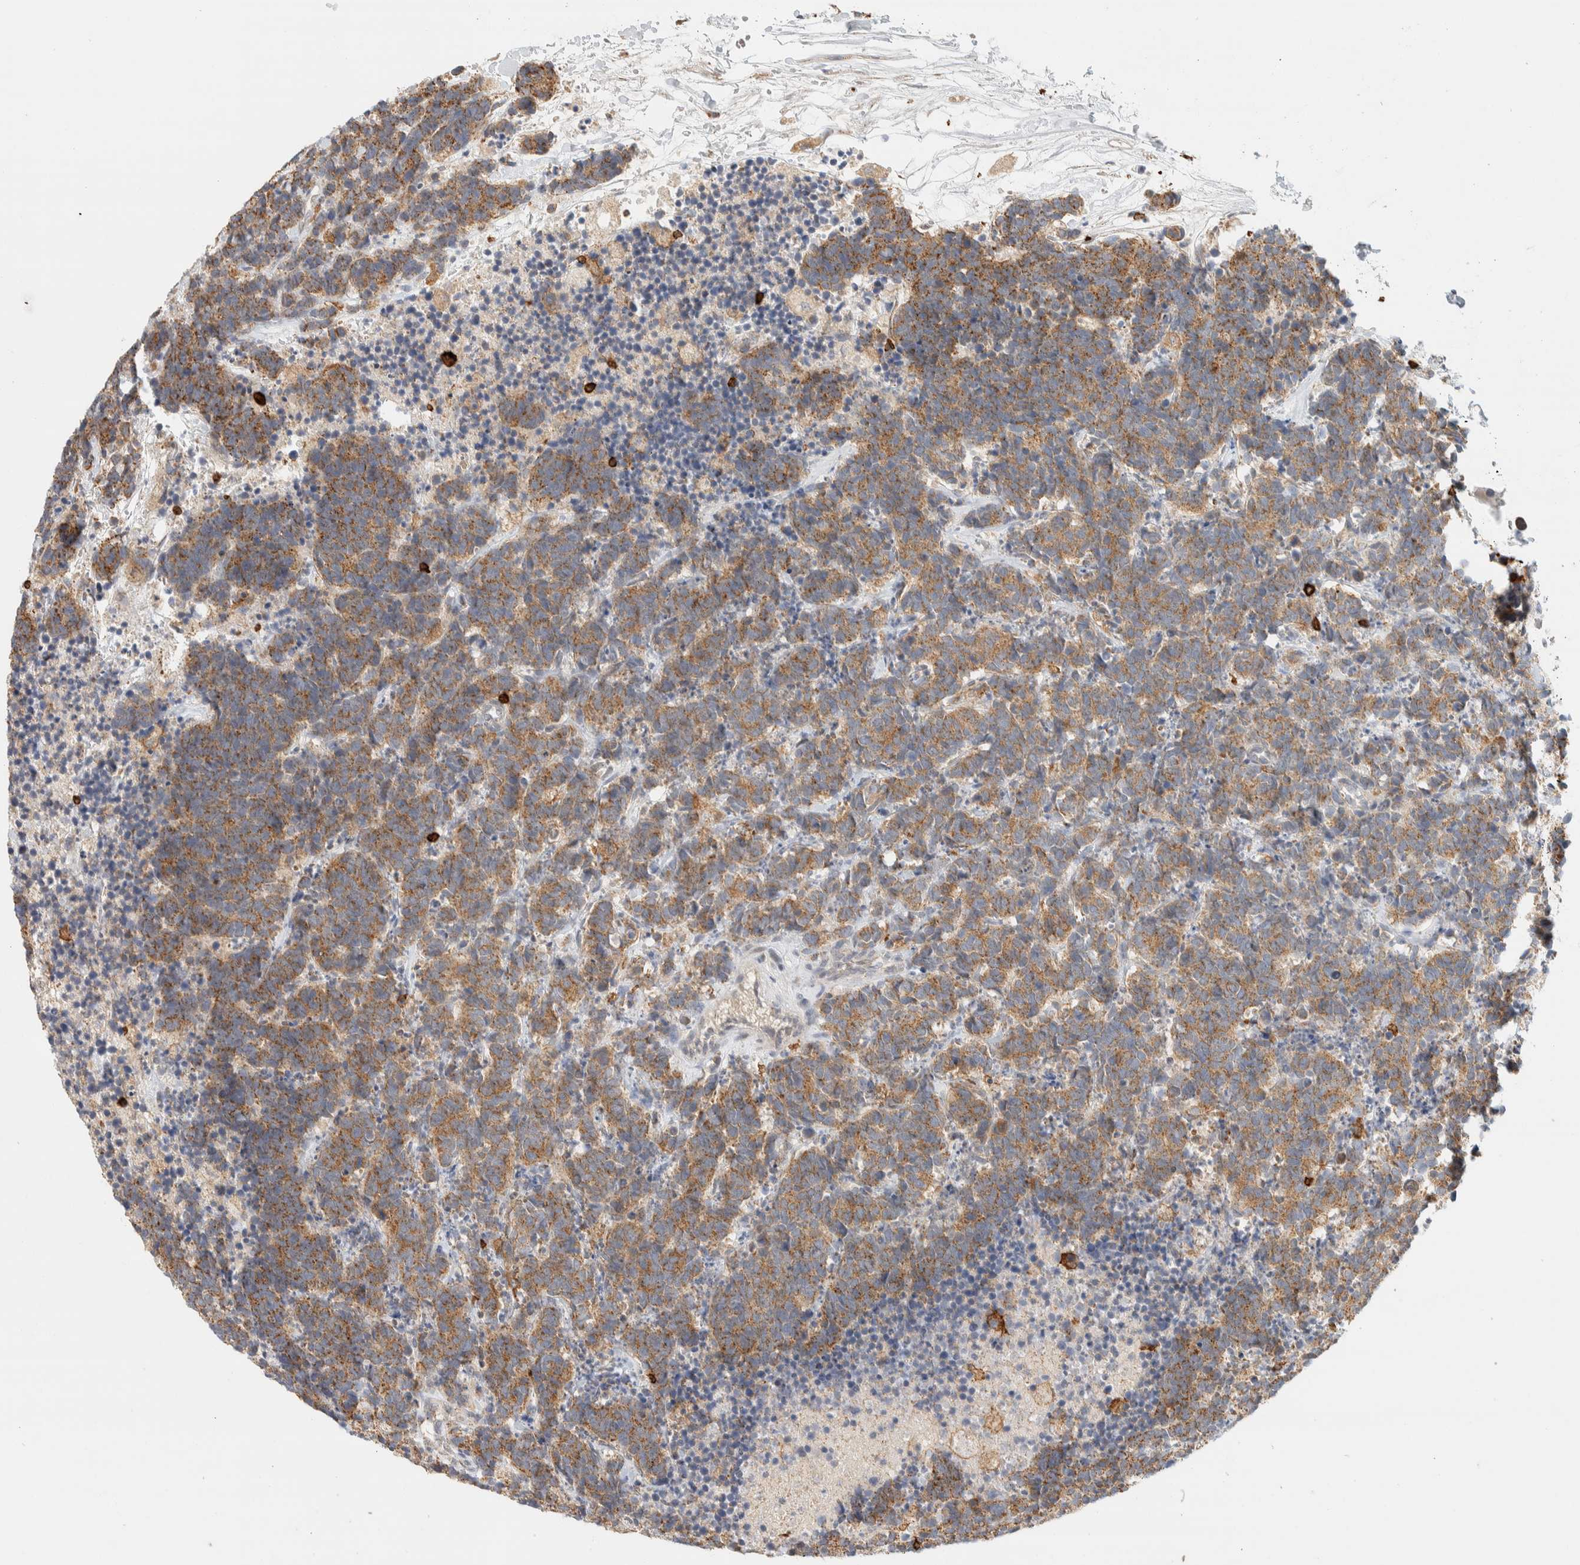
{"staining": {"intensity": "moderate", "quantity": ">75%", "location": "cytoplasmic/membranous"}, "tissue": "carcinoid", "cell_type": "Tumor cells", "image_type": "cancer", "snomed": [{"axis": "morphology", "description": "Carcinoma, NOS"}, {"axis": "morphology", "description": "Carcinoid, malignant, NOS"}, {"axis": "topography", "description": "Urinary bladder"}], "caption": "Carcinoid (malignant) stained with a protein marker demonstrates moderate staining in tumor cells.", "gene": "RUNDC1", "patient": {"sex": "male", "age": 57}}